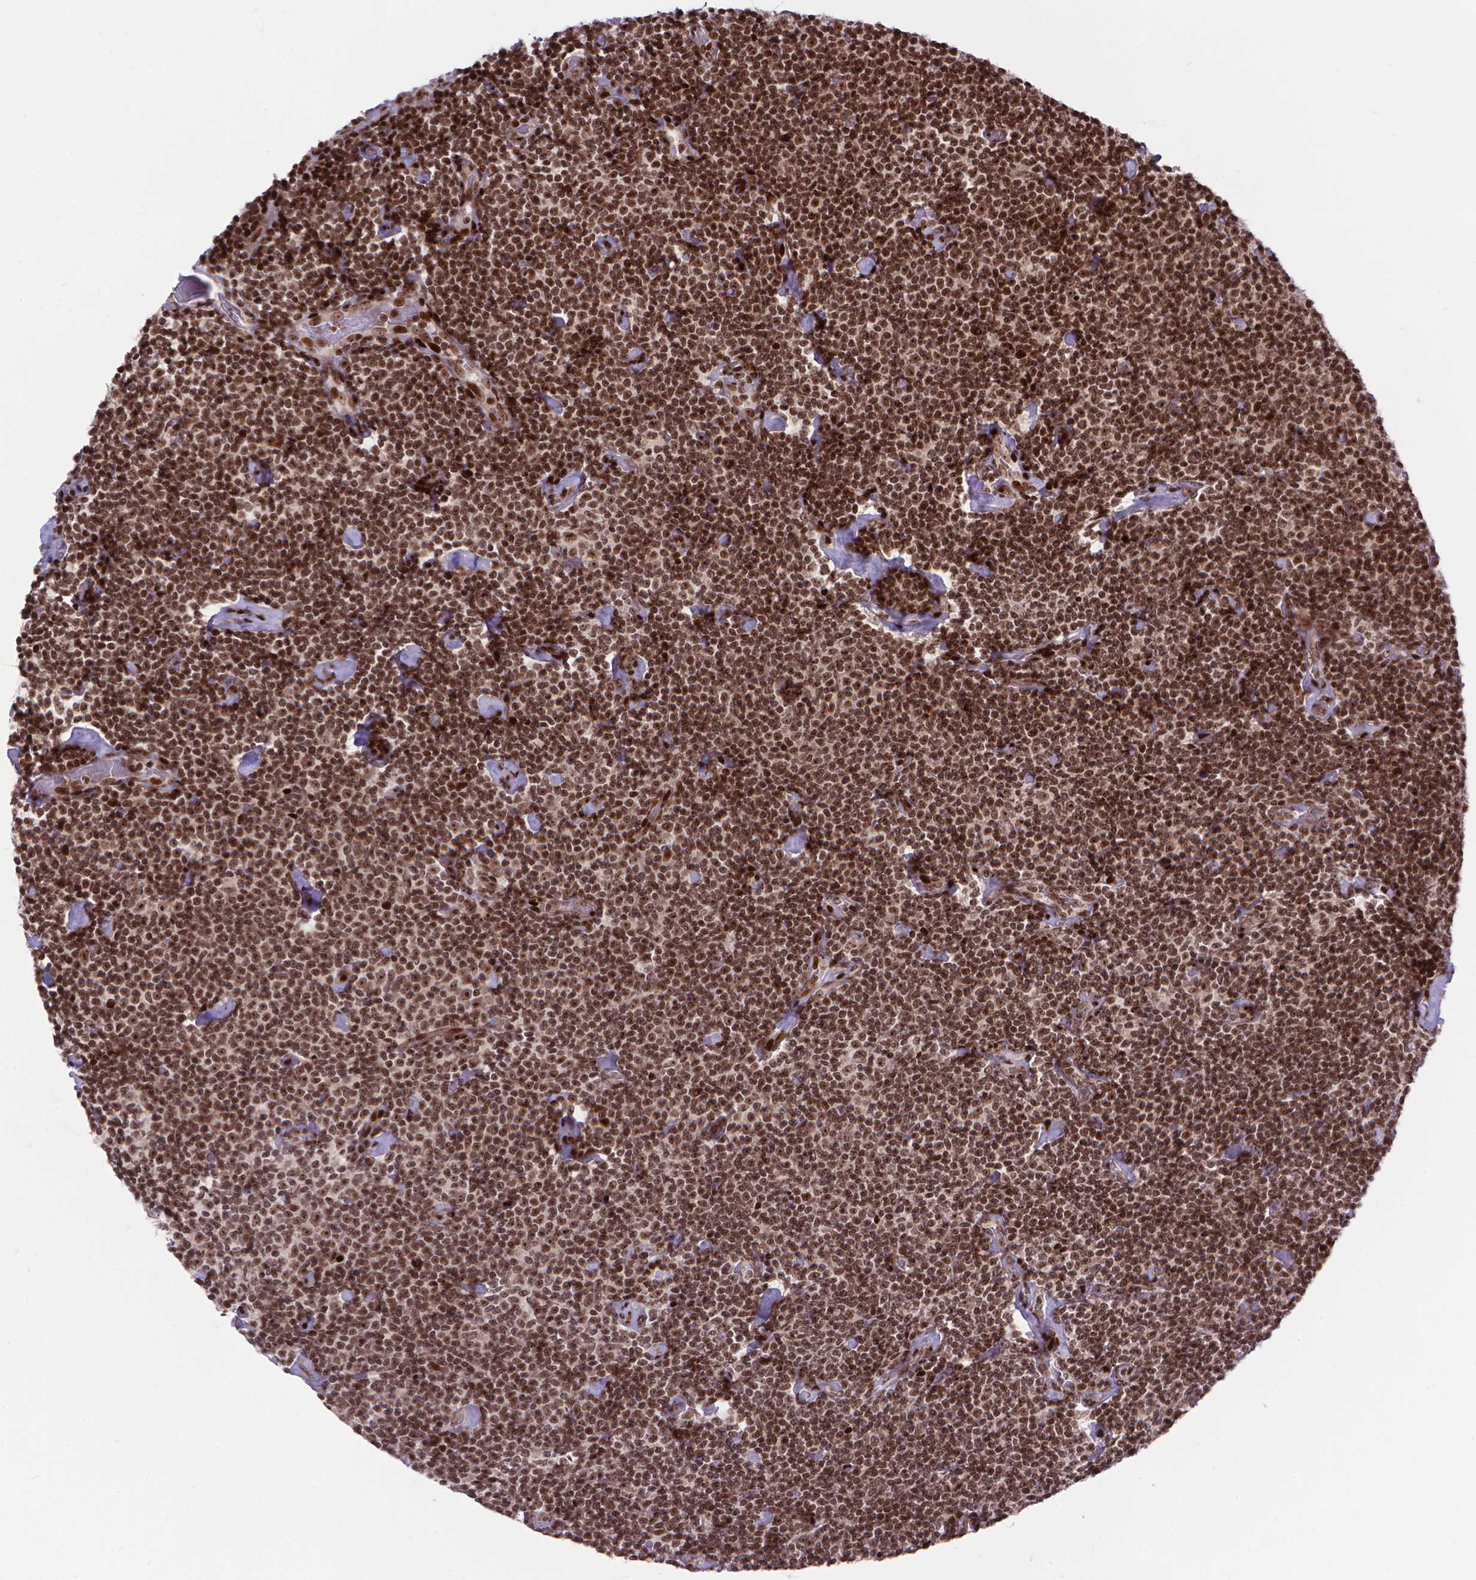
{"staining": {"intensity": "moderate", "quantity": ">75%", "location": "nuclear"}, "tissue": "lymphoma", "cell_type": "Tumor cells", "image_type": "cancer", "snomed": [{"axis": "morphology", "description": "Malignant lymphoma, non-Hodgkin's type, Low grade"}, {"axis": "topography", "description": "Lymph node"}], "caption": "High-magnification brightfield microscopy of low-grade malignant lymphoma, non-Hodgkin's type stained with DAB (brown) and counterstained with hematoxylin (blue). tumor cells exhibit moderate nuclear positivity is identified in approximately>75% of cells. (Stains: DAB (3,3'-diaminobenzidine) in brown, nuclei in blue, Microscopy: brightfield microscopy at high magnification).", "gene": "AMER1", "patient": {"sex": "male", "age": 81}}